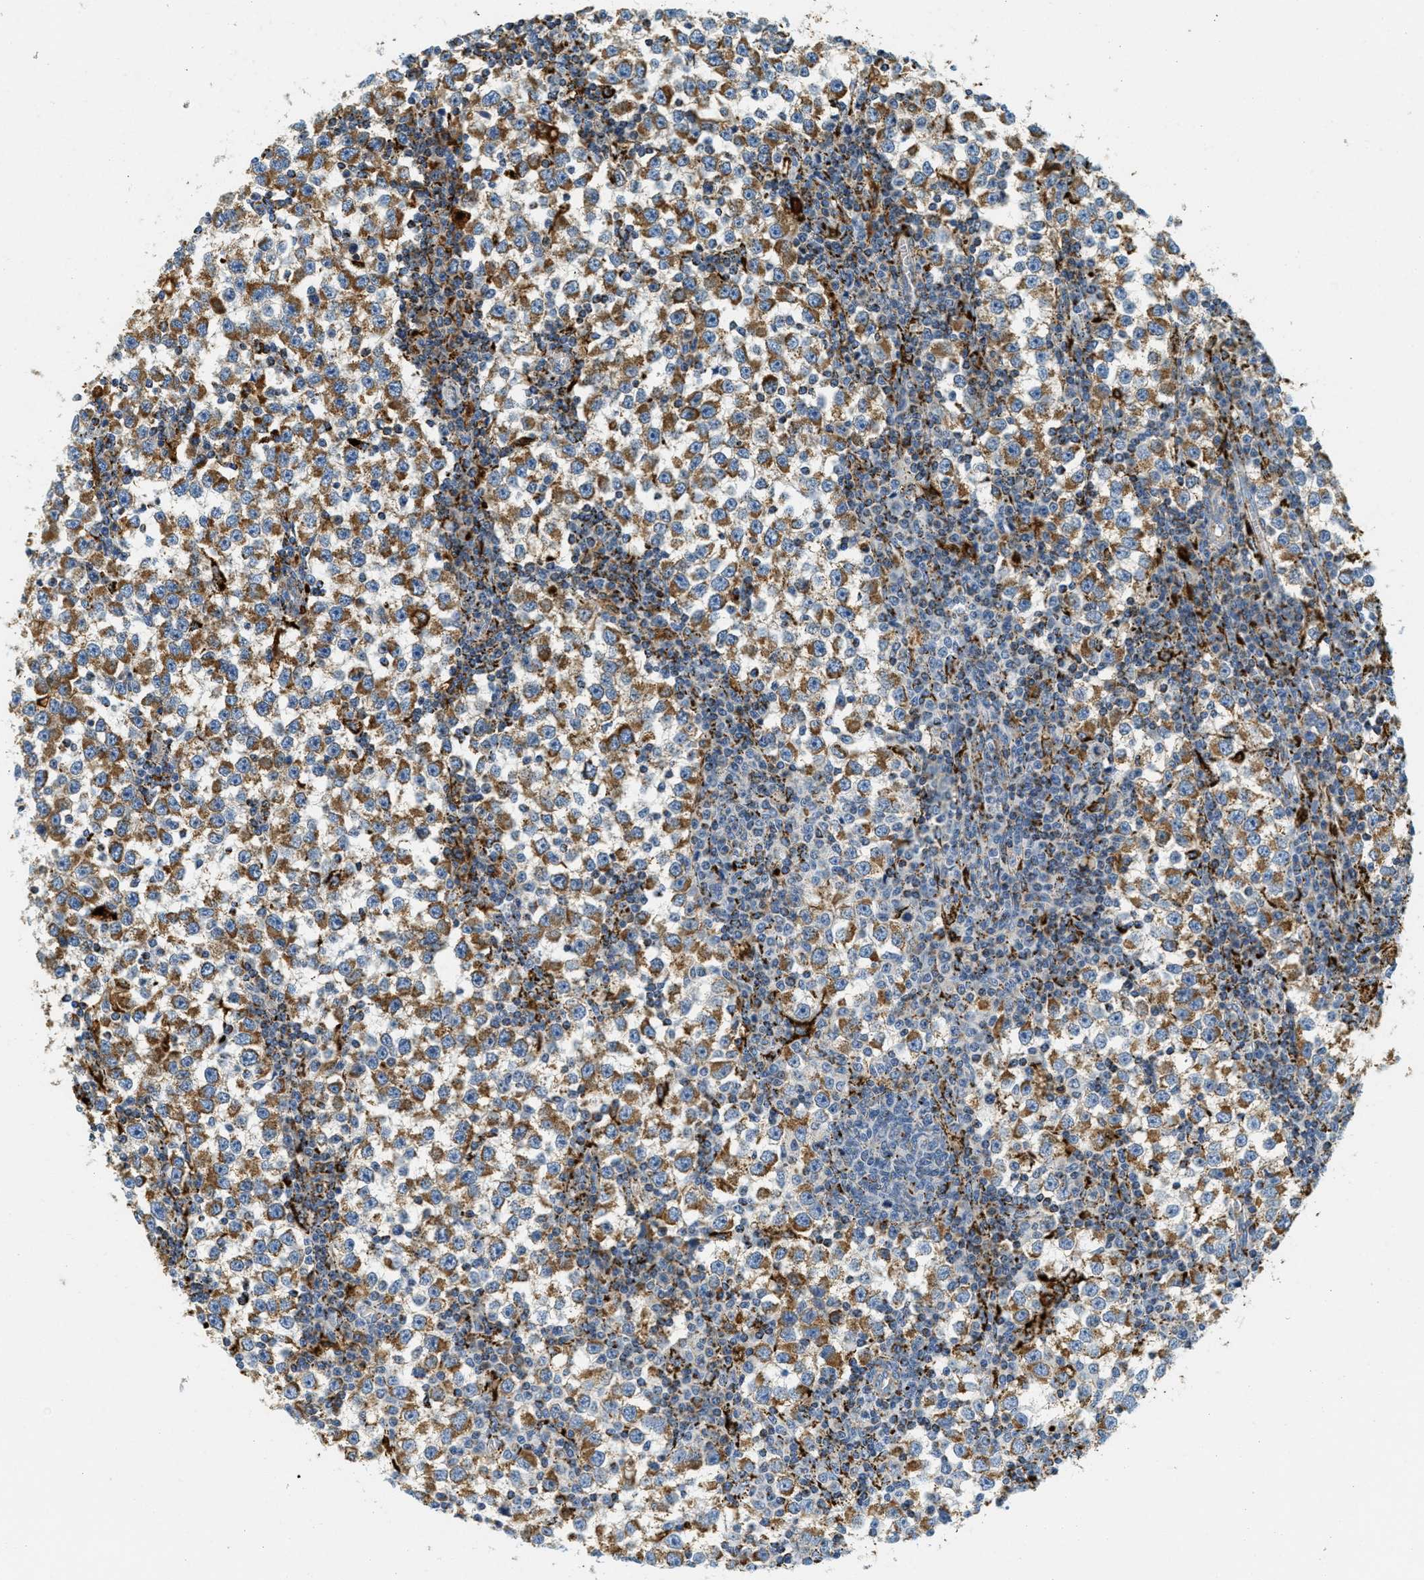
{"staining": {"intensity": "moderate", "quantity": ">75%", "location": "cytoplasmic/membranous"}, "tissue": "testis cancer", "cell_type": "Tumor cells", "image_type": "cancer", "snomed": [{"axis": "morphology", "description": "Seminoma, NOS"}, {"axis": "topography", "description": "Testis"}], "caption": "Tumor cells exhibit medium levels of moderate cytoplasmic/membranous staining in about >75% of cells in human testis cancer.", "gene": "HLCS", "patient": {"sex": "male", "age": 65}}